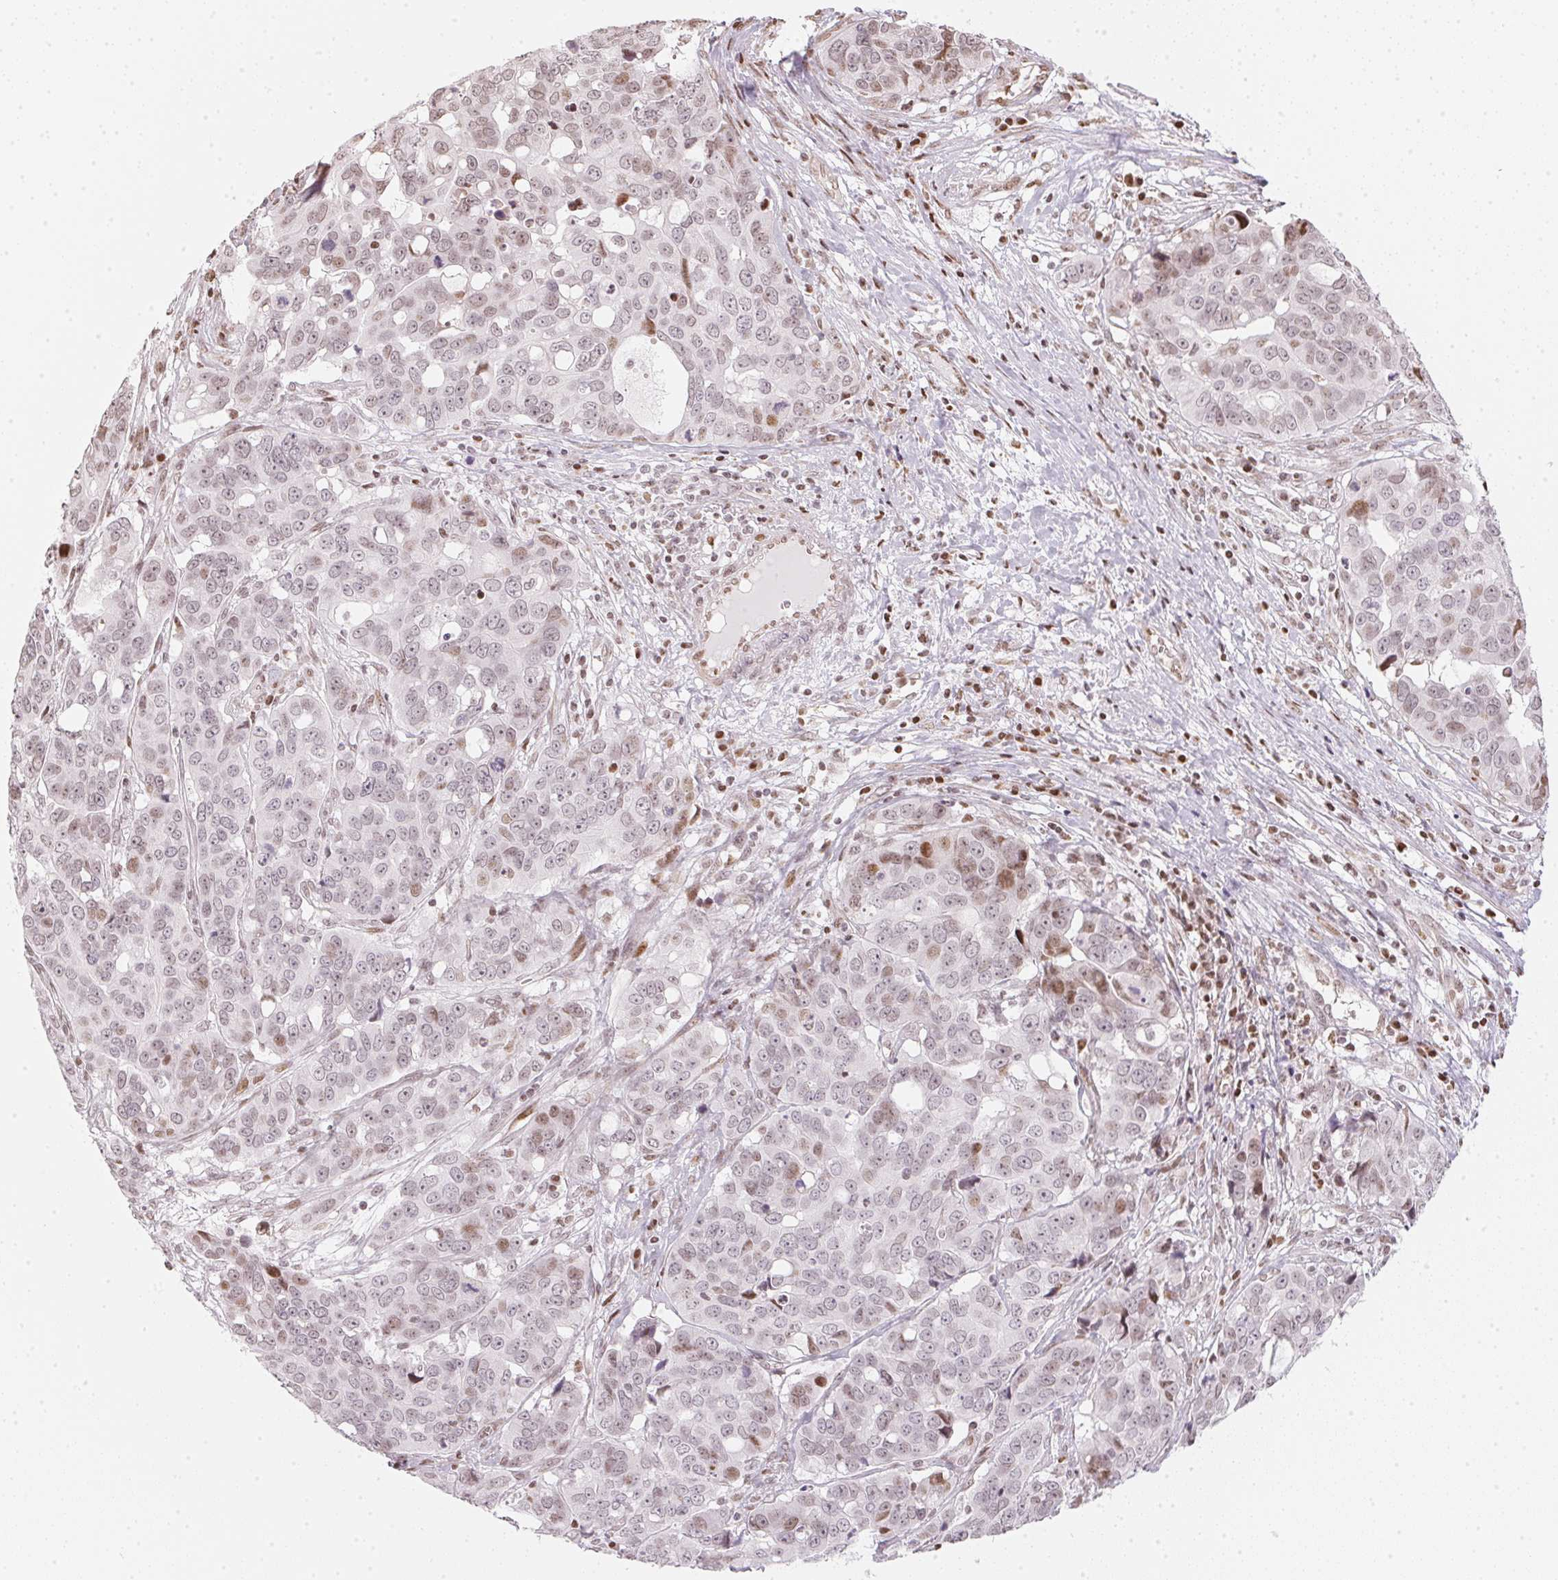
{"staining": {"intensity": "weak", "quantity": "<25%", "location": "nuclear"}, "tissue": "ovarian cancer", "cell_type": "Tumor cells", "image_type": "cancer", "snomed": [{"axis": "morphology", "description": "Carcinoma, endometroid"}, {"axis": "topography", "description": "Ovary"}], "caption": "A photomicrograph of human ovarian endometroid carcinoma is negative for staining in tumor cells.", "gene": "KAT6A", "patient": {"sex": "female", "age": 78}}